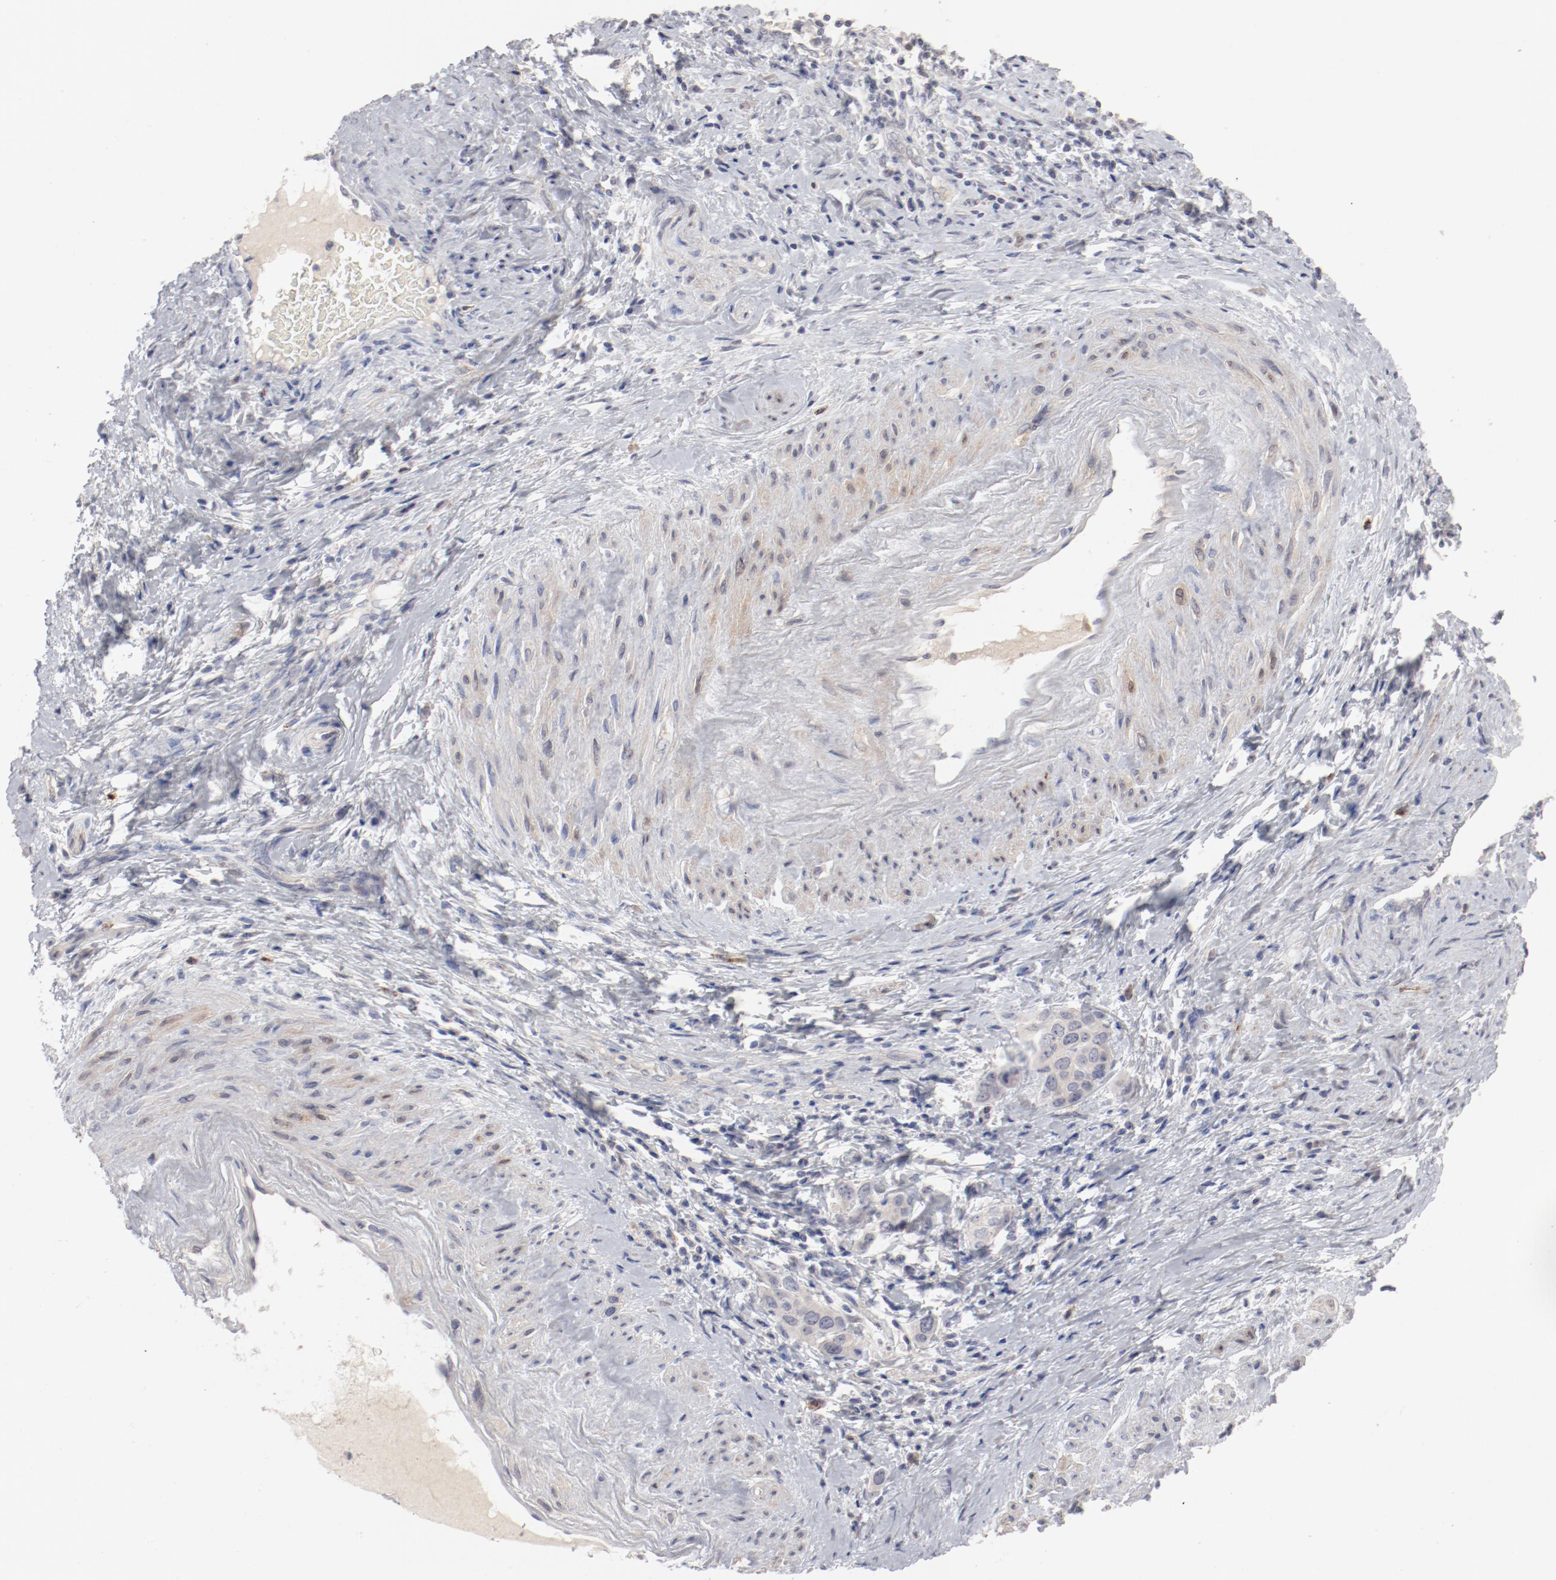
{"staining": {"intensity": "negative", "quantity": "none", "location": "none"}, "tissue": "cervical cancer", "cell_type": "Tumor cells", "image_type": "cancer", "snomed": [{"axis": "morphology", "description": "Squamous cell carcinoma, NOS"}, {"axis": "topography", "description": "Cervix"}], "caption": "An immunohistochemistry (IHC) histopathology image of cervical squamous cell carcinoma is shown. There is no staining in tumor cells of cervical squamous cell carcinoma. (Immunohistochemistry, brightfield microscopy, high magnification).", "gene": "SH3BGR", "patient": {"sex": "female", "age": 54}}